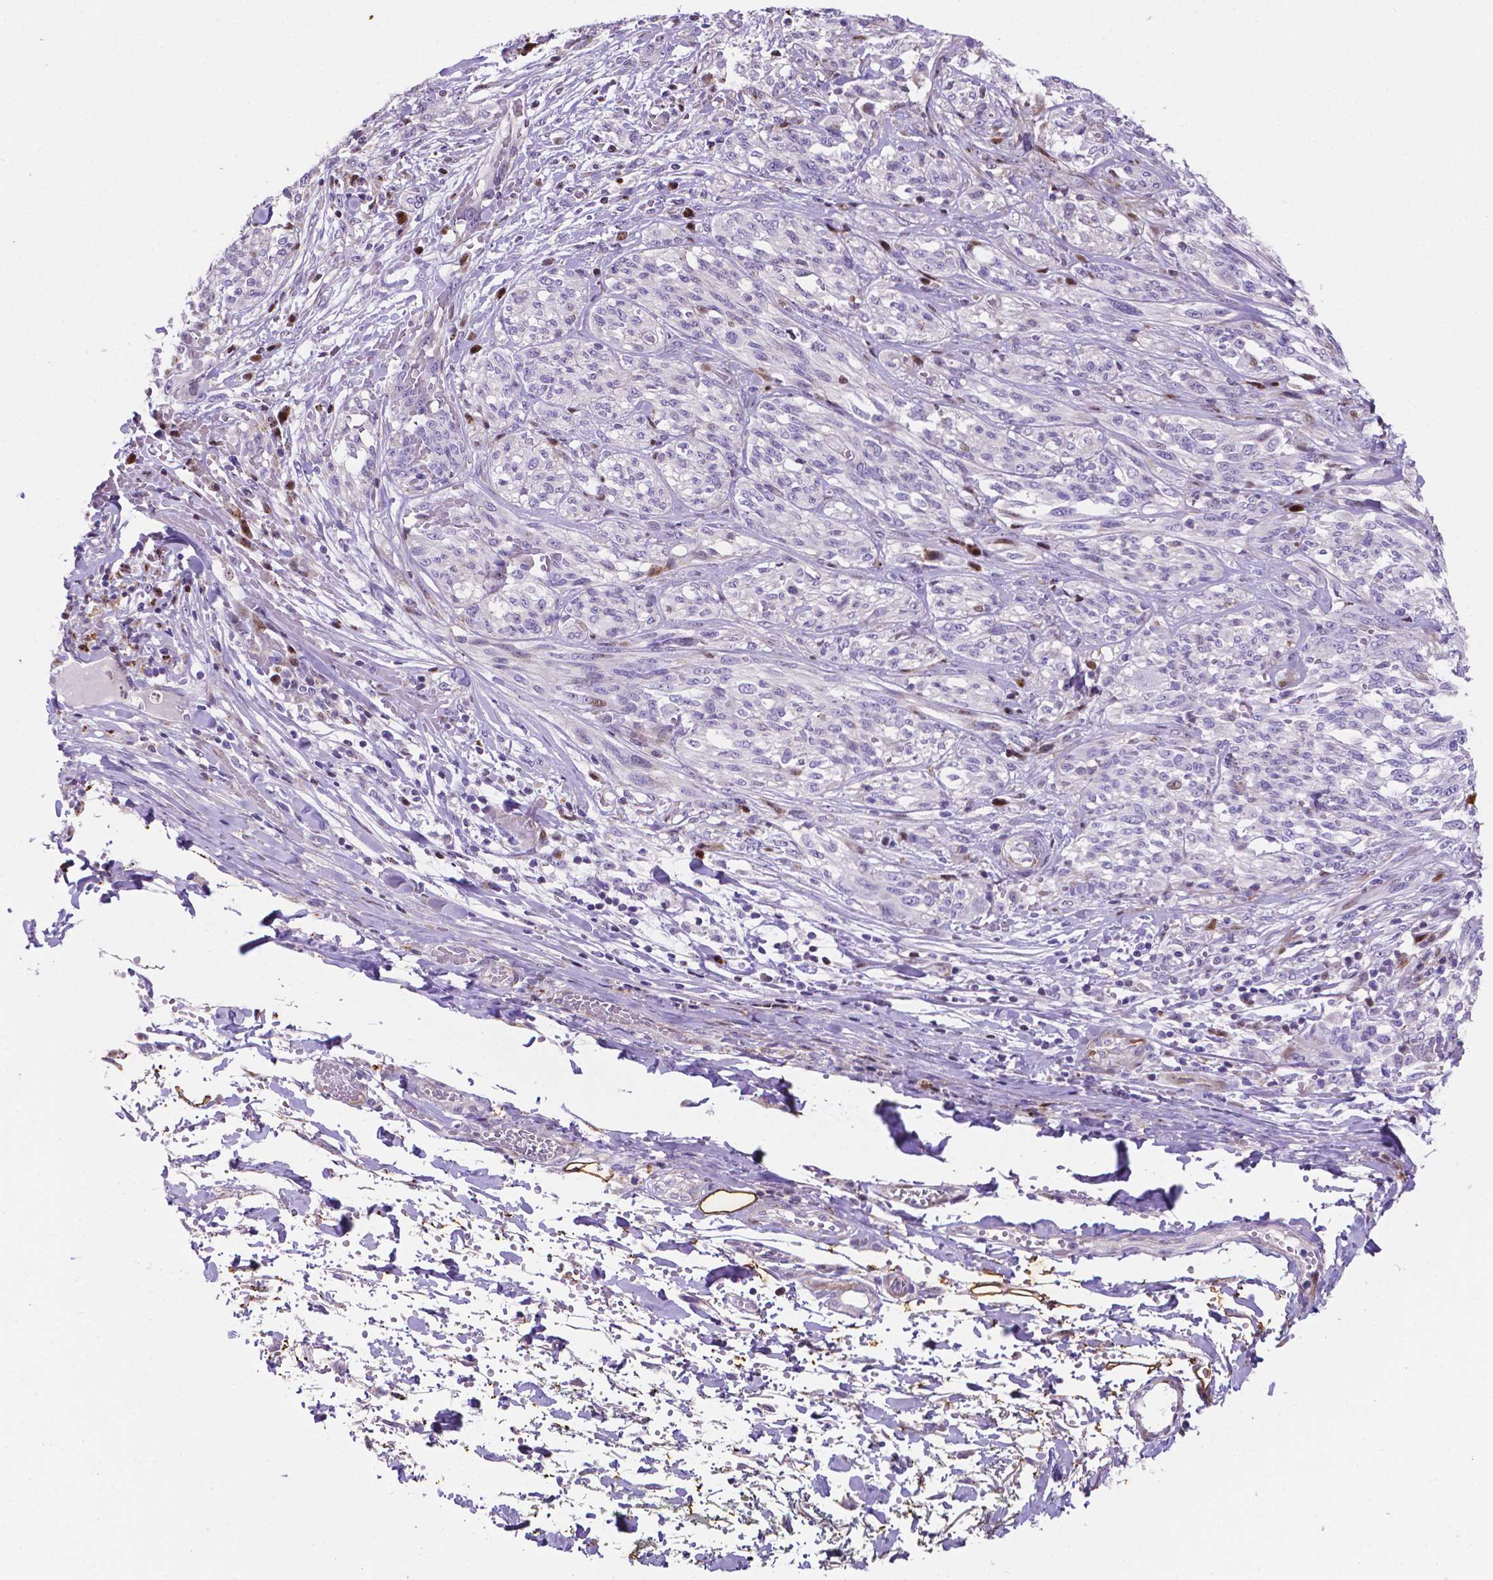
{"staining": {"intensity": "negative", "quantity": "none", "location": "none"}, "tissue": "melanoma", "cell_type": "Tumor cells", "image_type": "cancer", "snomed": [{"axis": "morphology", "description": "Malignant melanoma, NOS"}, {"axis": "topography", "description": "Skin"}], "caption": "IHC of malignant melanoma exhibits no positivity in tumor cells. (Brightfield microscopy of DAB immunohistochemistry at high magnification).", "gene": "TM4SF20", "patient": {"sex": "female", "age": 91}}